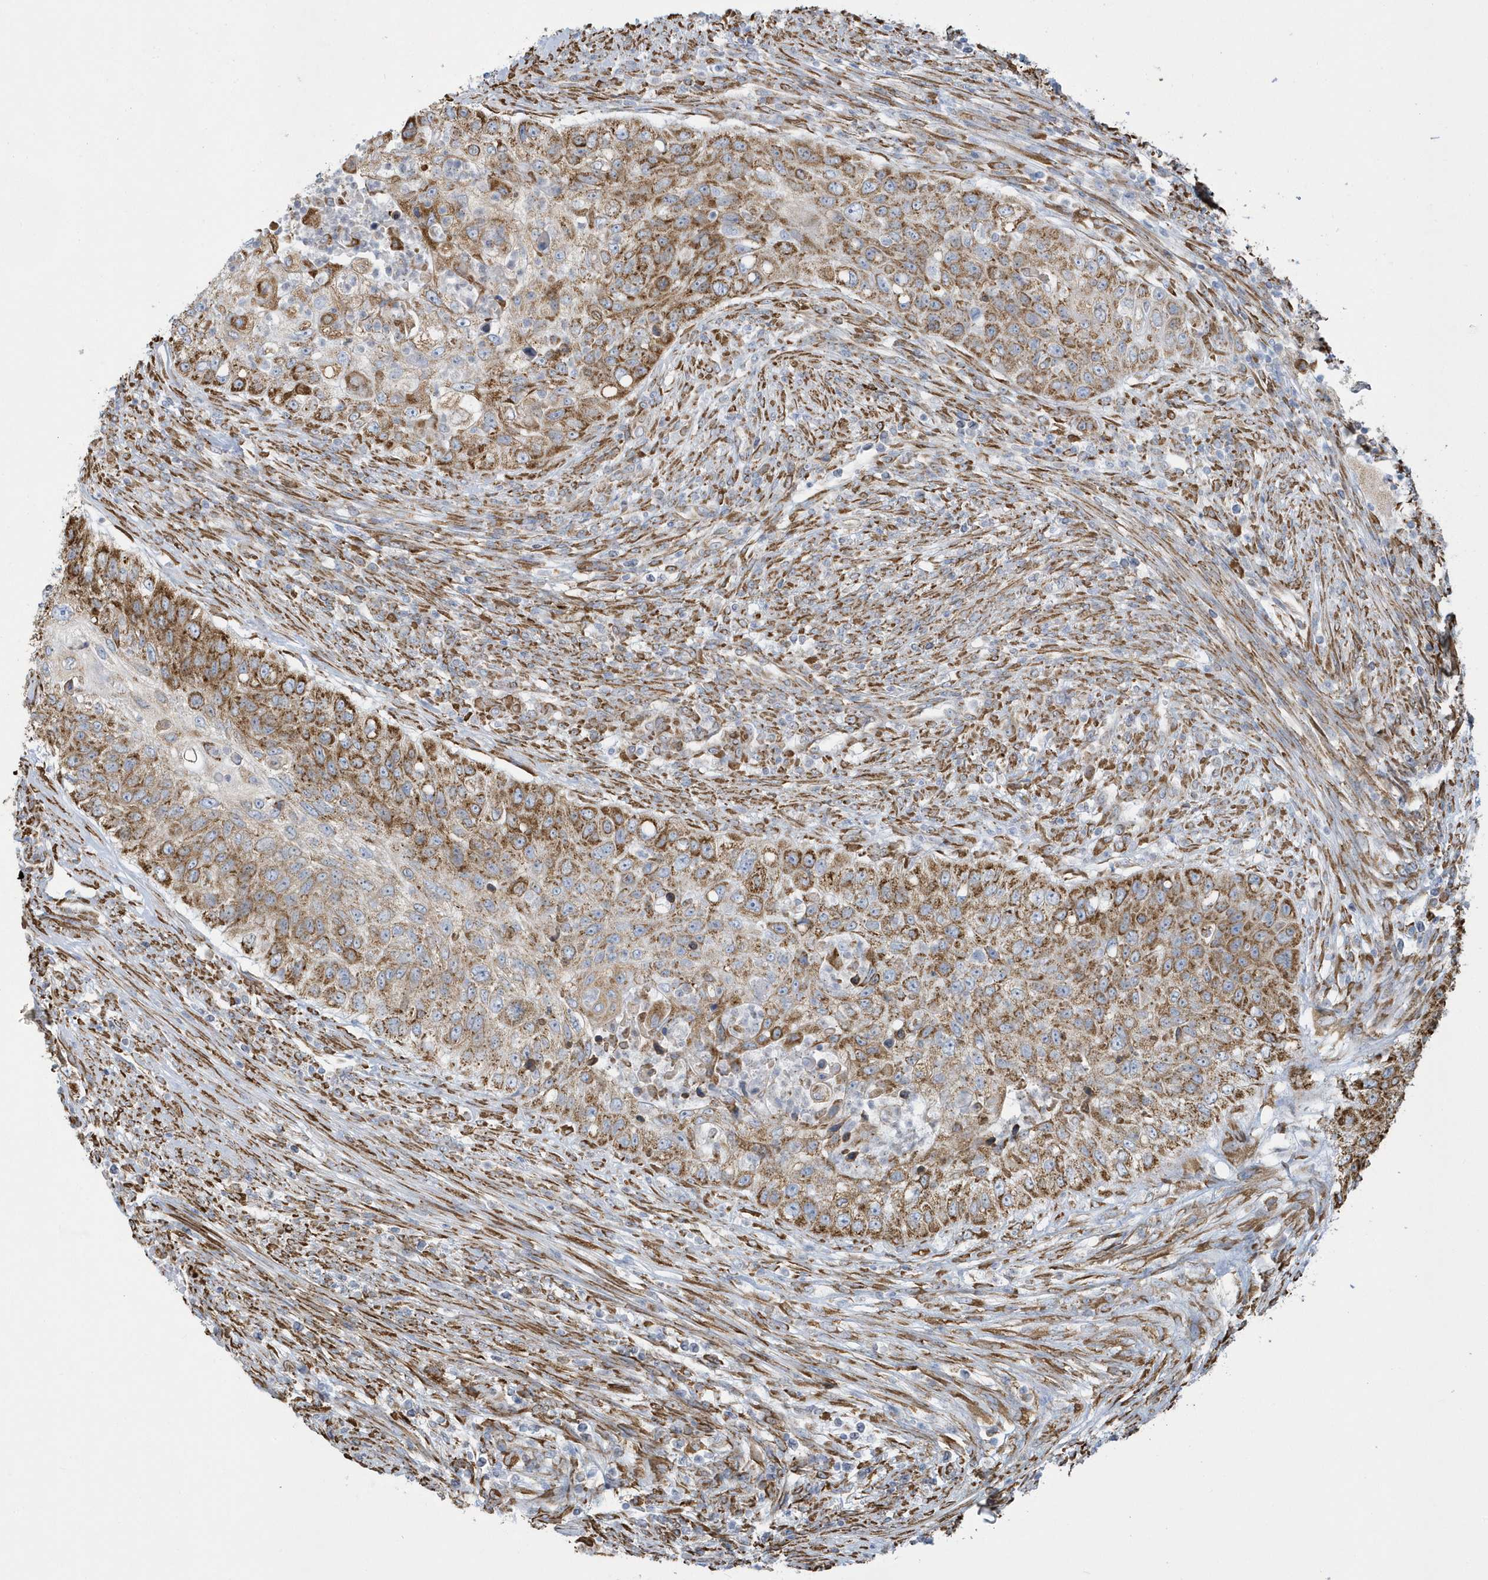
{"staining": {"intensity": "moderate", "quantity": "25%-75%", "location": "cytoplasmic/membranous"}, "tissue": "urothelial cancer", "cell_type": "Tumor cells", "image_type": "cancer", "snomed": [{"axis": "morphology", "description": "Urothelial carcinoma, High grade"}, {"axis": "topography", "description": "Urinary bladder"}], "caption": "An image showing moderate cytoplasmic/membranous positivity in approximately 25%-75% of tumor cells in high-grade urothelial carcinoma, as visualized by brown immunohistochemical staining.", "gene": "DCAF1", "patient": {"sex": "female", "age": 60}}